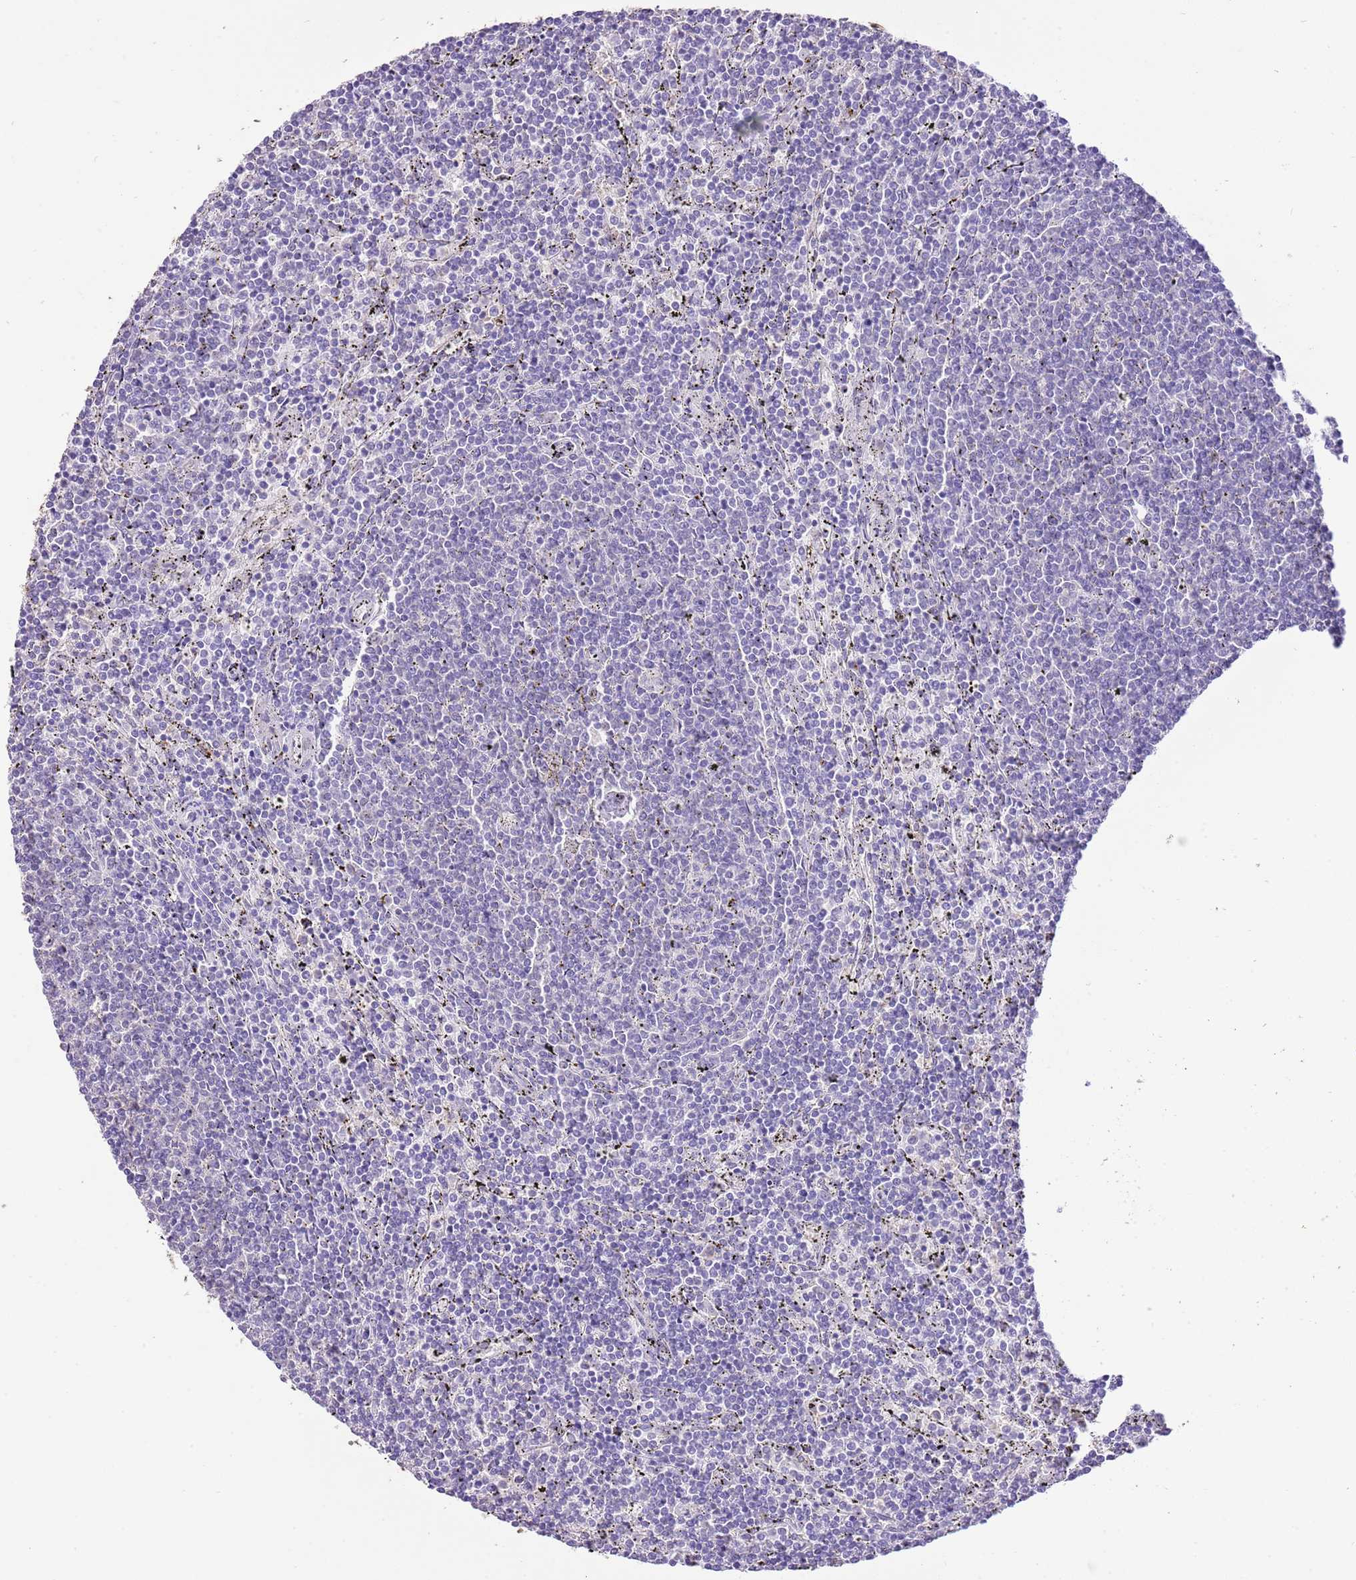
{"staining": {"intensity": "negative", "quantity": "none", "location": "none"}, "tissue": "lymphoma", "cell_type": "Tumor cells", "image_type": "cancer", "snomed": [{"axis": "morphology", "description": "Malignant lymphoma, non-Hodgkin's type, Low grade"}, {"axis": "topography", "description": "Spleen"}], "caption": "IHC image of human lymphoma stained for a protein (brown), which shows no staining in tumor cells.", "gene": "IZUMO4", "patient": {"sex": "female", "age": 50}}